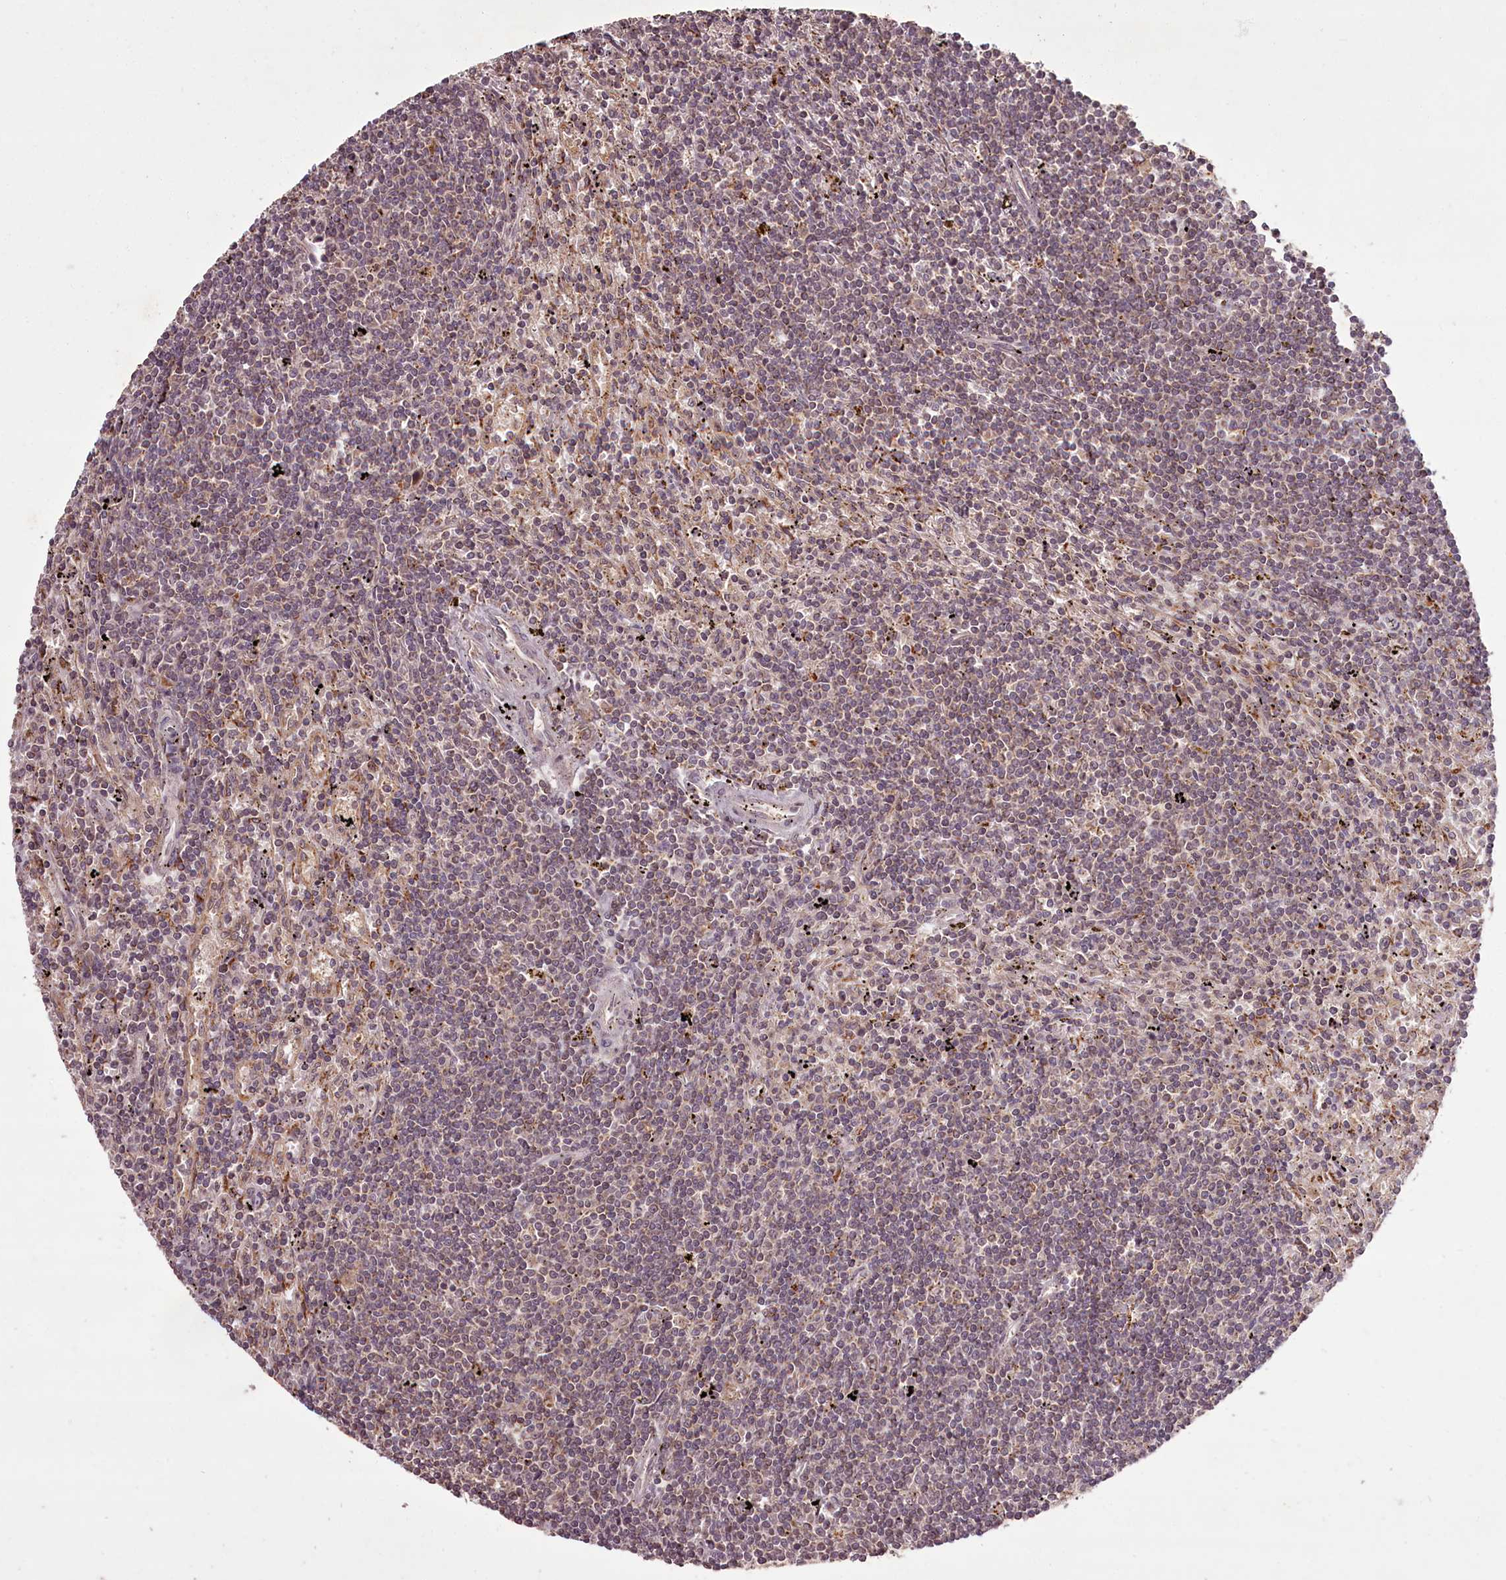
{"staining": {"intensity": "weak", "quantity": "25%-75%", "location": "cytoplasmic/membranous"}, "tissue": "lymphoma", "cell_type": "Tumor cells", "image_type": "cancer", "snomed": [{"axis": "morphology", "description": "Malignant lymphoma, non-Hodgkin's type, Low grade"}, {"axis": "topography", "description": "Spleen"}], "caption": "Immunohistochemistry (IHC) of human lymphoma displays low levels of weak cytoplasmic/membranous positivity in about 25%-75% of tumor cells.", "gene": "PCBP2", "patient": {"sex": "male", "age": 76}}